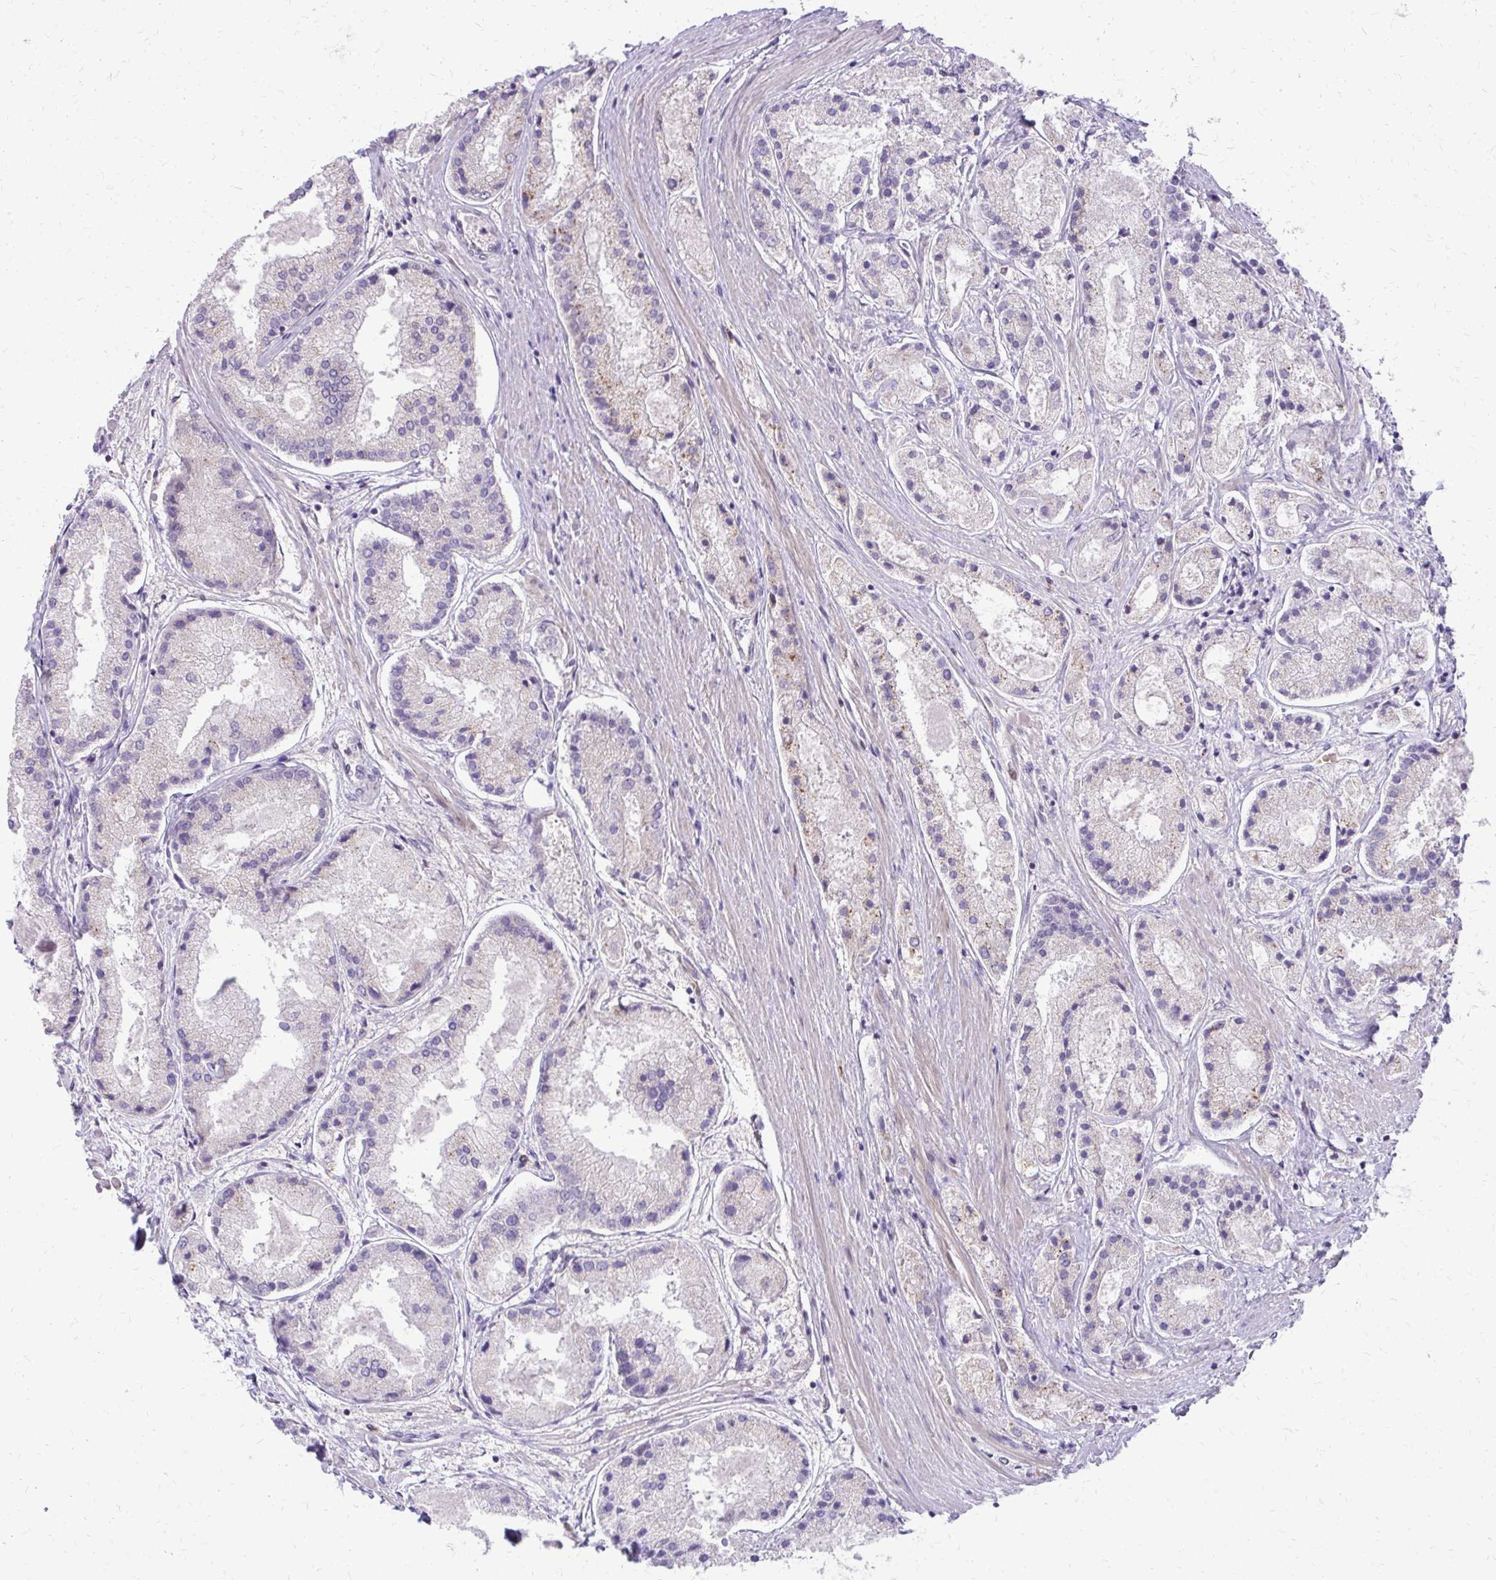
{"staining": {"intensity": "weak", "quantity": "<25%", "location": "cytoplasmic/membranous"}, "tissue": "prostate cancer", "cell_type": "Tumor cells", "image_type": "cancer", "snomed": [{"axis": "morphology", "description": "Adenocarcinoma, High grade"}, {"axis": "topography", "description": "Prostate"}], "caption": "This is a micrograph of immunohistochemistry (IHC) staining of prostate cancer, which shows no positivity in tumor cells.", "gene": "PPDPFL", "patient": {"sex": "male", "age": 67}}